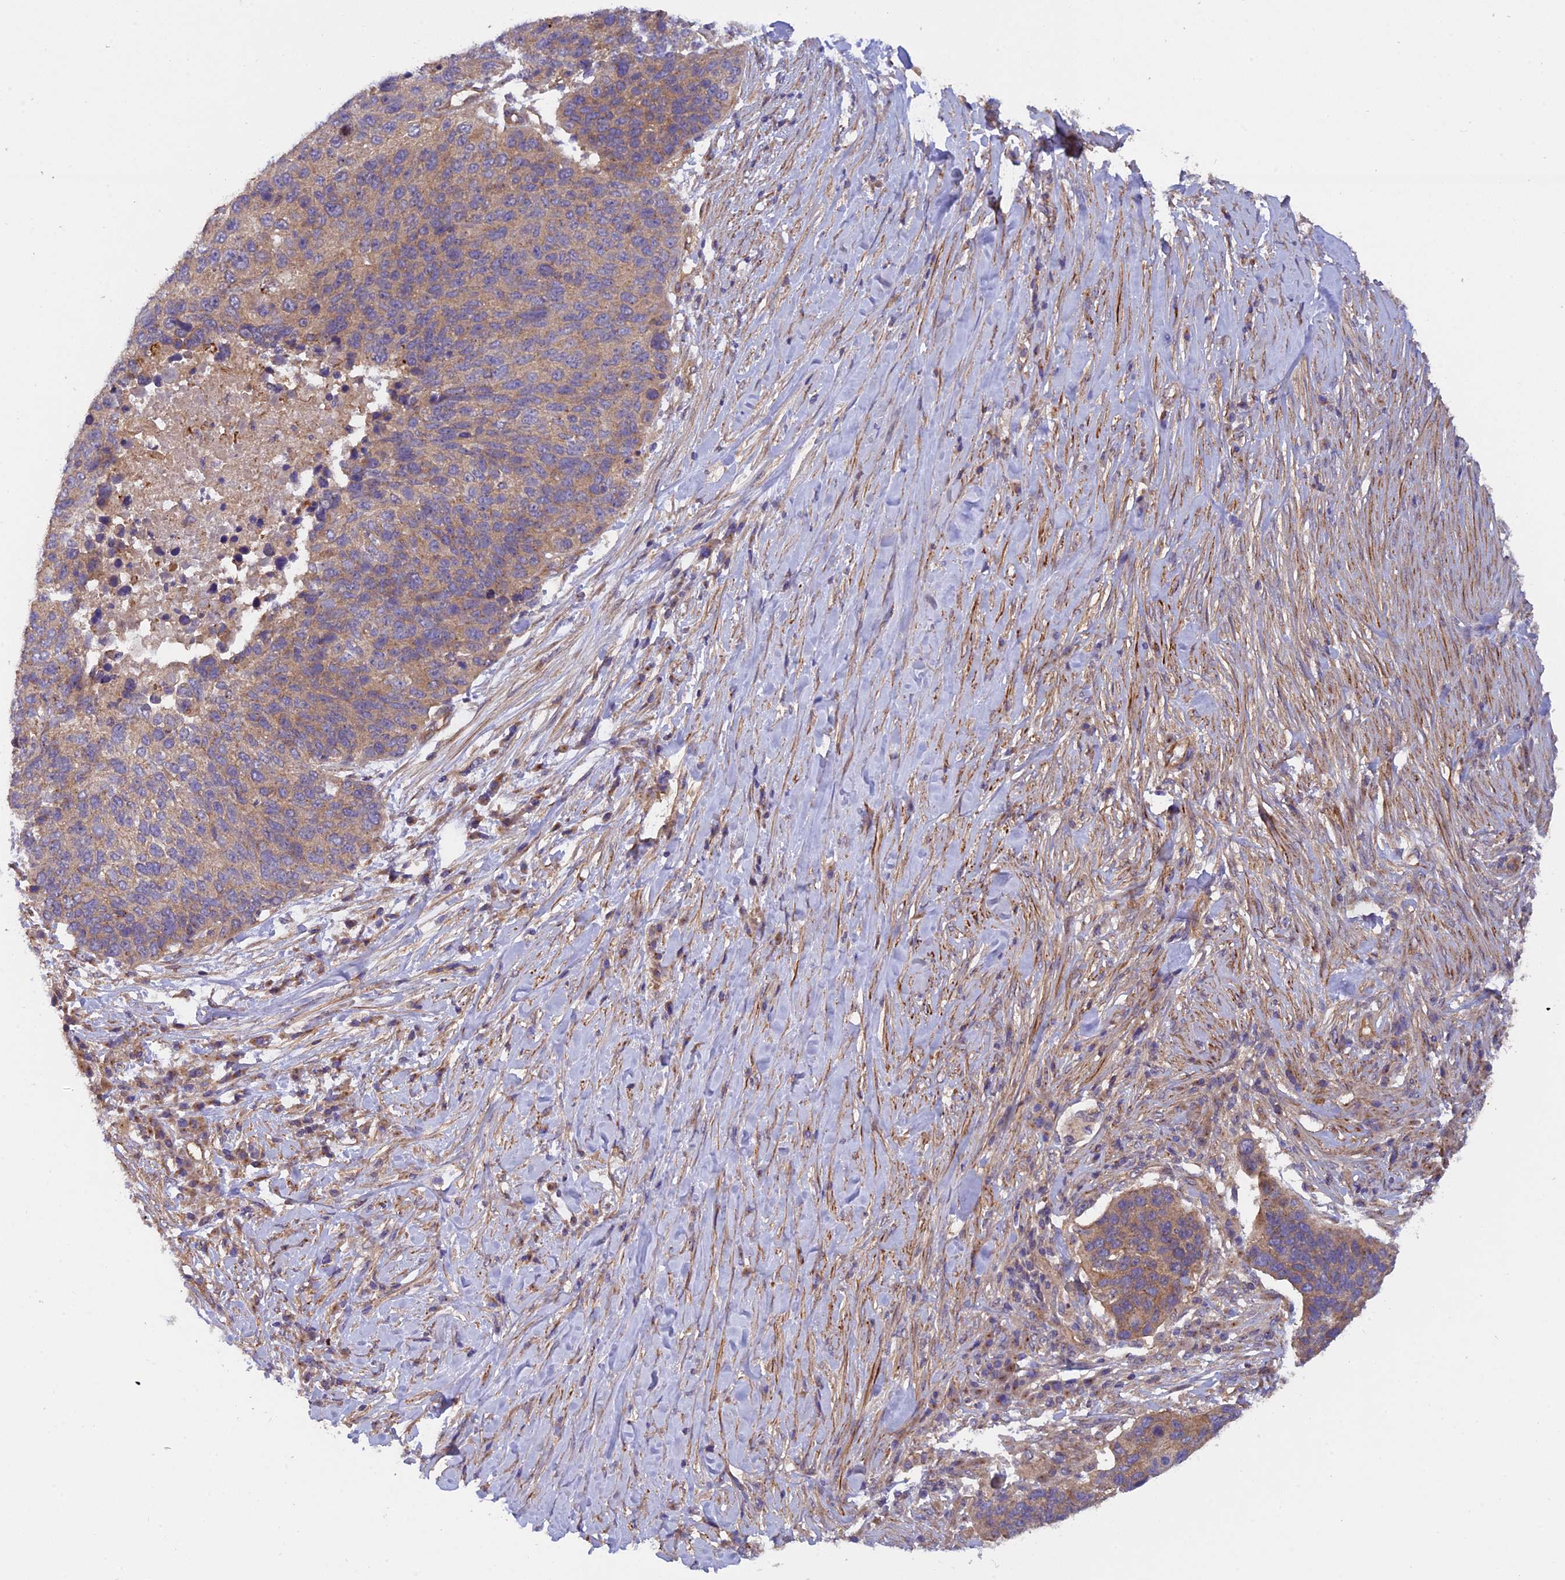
{"staining": {"intensity": "moderate", "quantity": ">75%", "location": "cytoplasmic/membranous"}, "tissue": "lung cancer", "cell_type": "Tumor cells", "image_type": "cancer", "snomed": [{"axis": "morphology", "description": "Normal tissue, NOS"}, {"axis": "morphology", "description": "Squamous cell carcinoma, NOS"}, {"axis": "topography", "description": "Lymph node"}, {"axis": "topography", "description": "Lung"}], "caption": "A medium amount of moderate cytoplasmic/membranous expression is appreciated in approximately >75% of tumor cells in lung cancer tissue.", "gene": "ADAMTS15", "patient": {"sex": "male", "age": 66}}